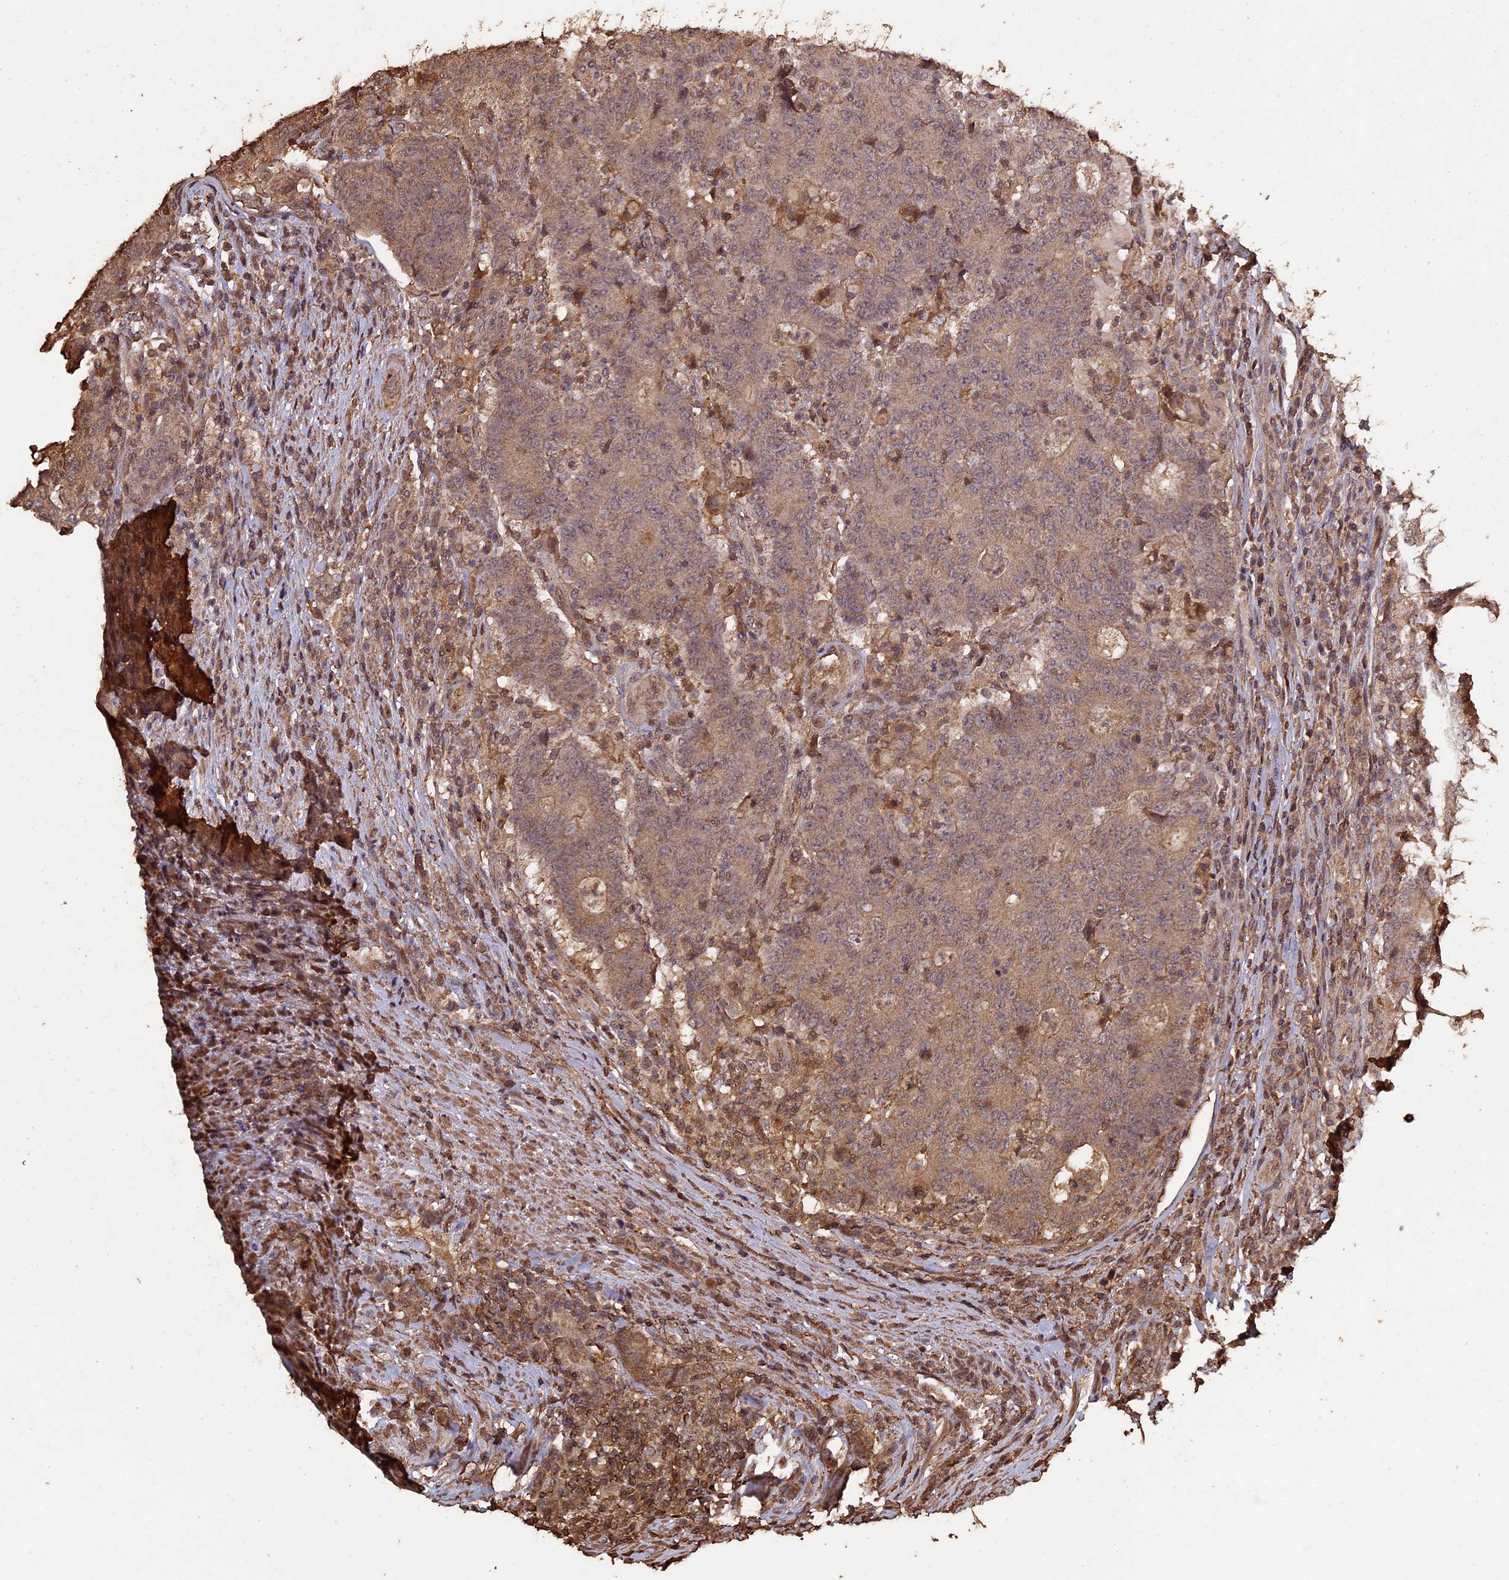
{"staining": {"intensity": "moderate", "quantity": ">75%", "location": "cytoplasmic/membranous"}, "tissue": "colorectal cancer", "cell_type": "Tumor cells", "image_type": "cancer", "snomed": [{"axis": "morphology", "description": "Adenocarcinoma, NOS"}, {"axis": "topography", "description": "Colon"}], "caption": "Brown immunohistochemical staining in colorectal cancer demonstrates moderate cytoplasmic/membranous positivity in approximately >75% of tumor cells. (DAB (3,3'-diaminobenzidine) IHC, brown staining for protein, blue staining for nuclei).", "gene": "HUNK", "patient": {"sex": "female", "age": 75}}